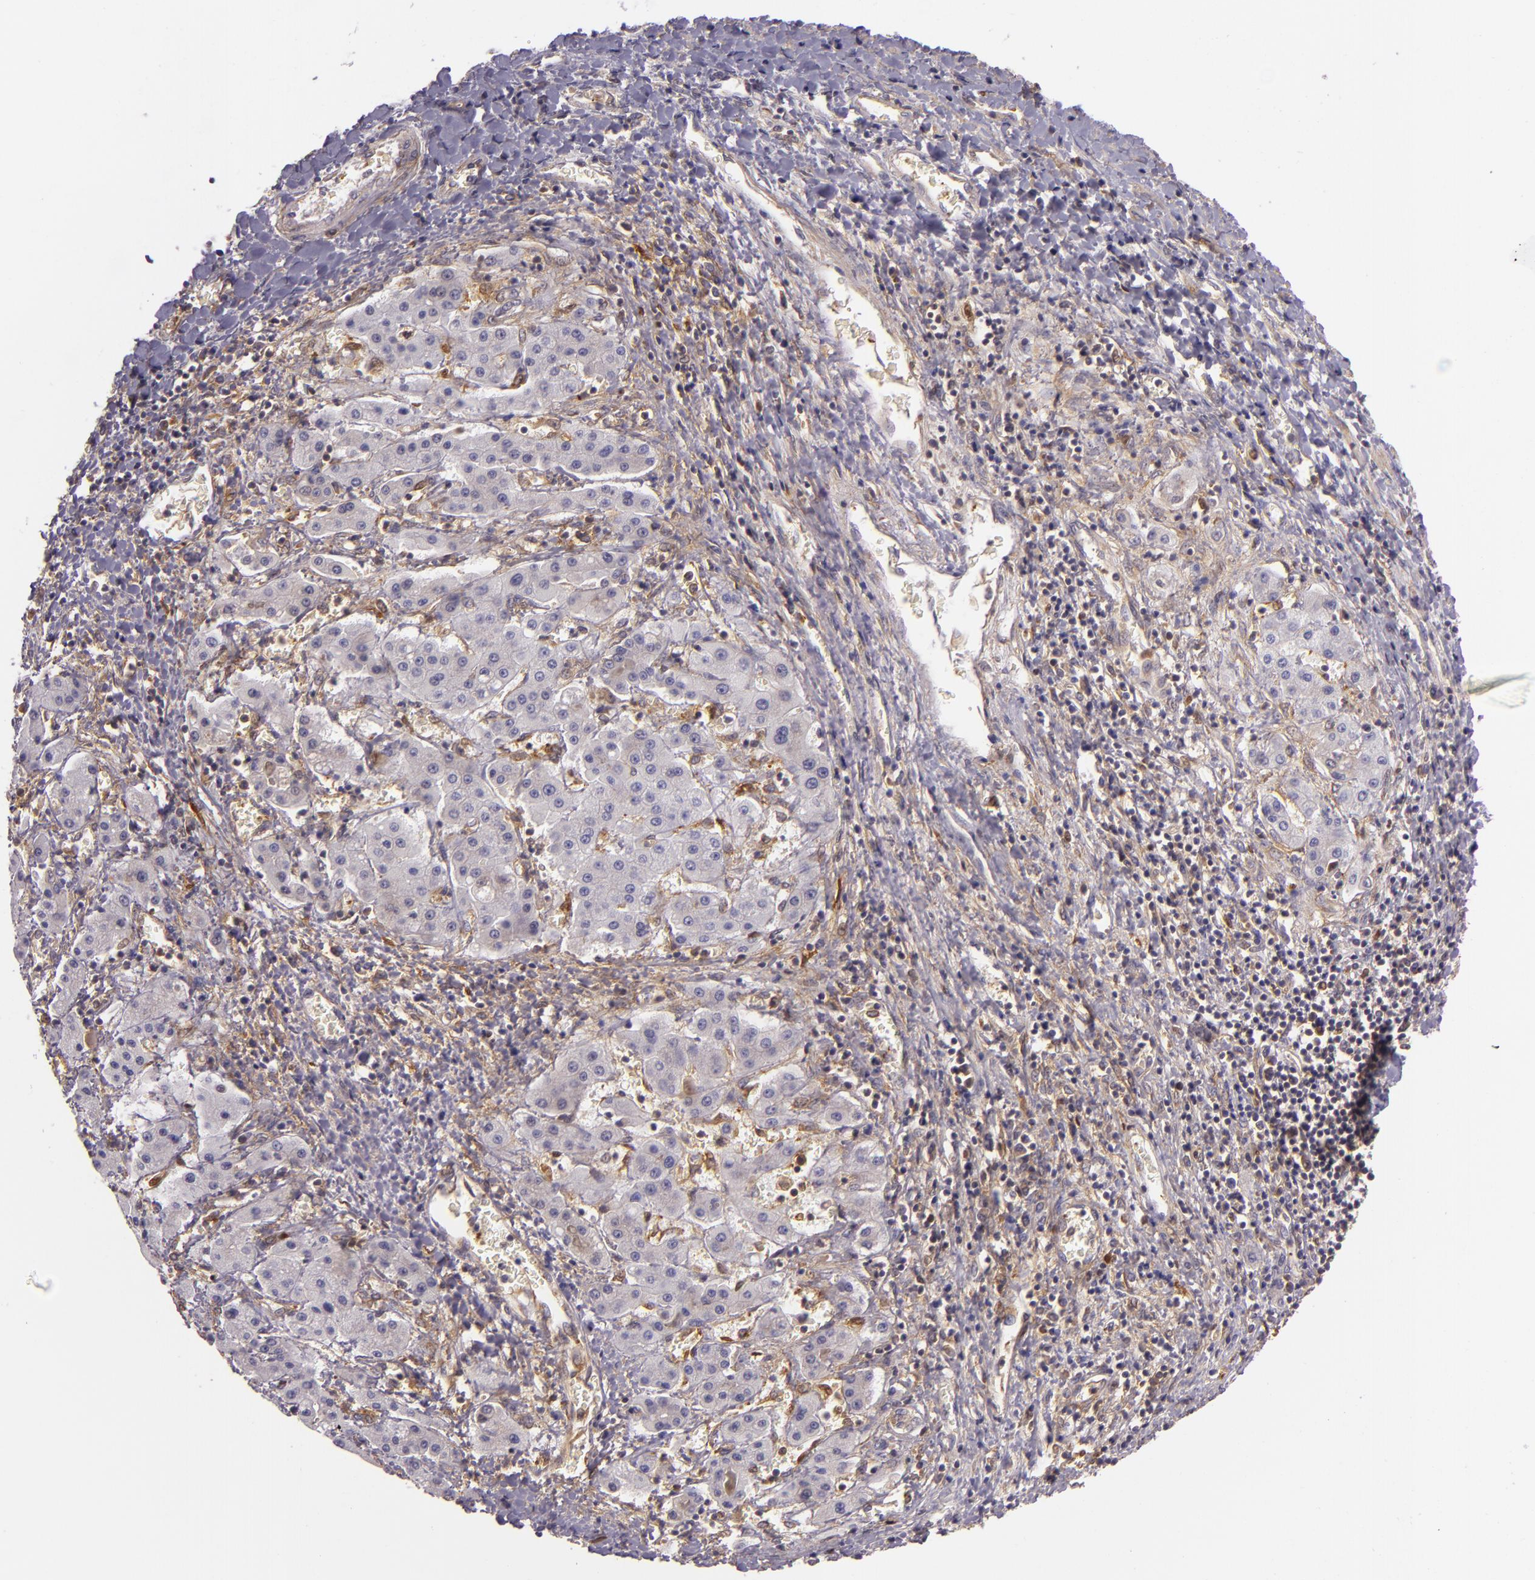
{"staining": {"intensity": "negative", "quantity": "none", "location": "none"}, "tissue": "liver cancer", "cell_type": "Tumor cells", "image_type": "cancer", "snomed": [{"axis": "morphology", "description": "Carcinoma, Hepatocellular, NOS"}, {"axis": "topography", "description": "Liver"}], "caption": "IHC of liver cancer displays no expression in tumor cells. (Brightfield microscopy of DAB (3,3'-diaminobenzidine) immunohistochemistry (IHC) at high magnification).", "gene": "TLN1", "patient": {"sex": "male", "age": 24}}